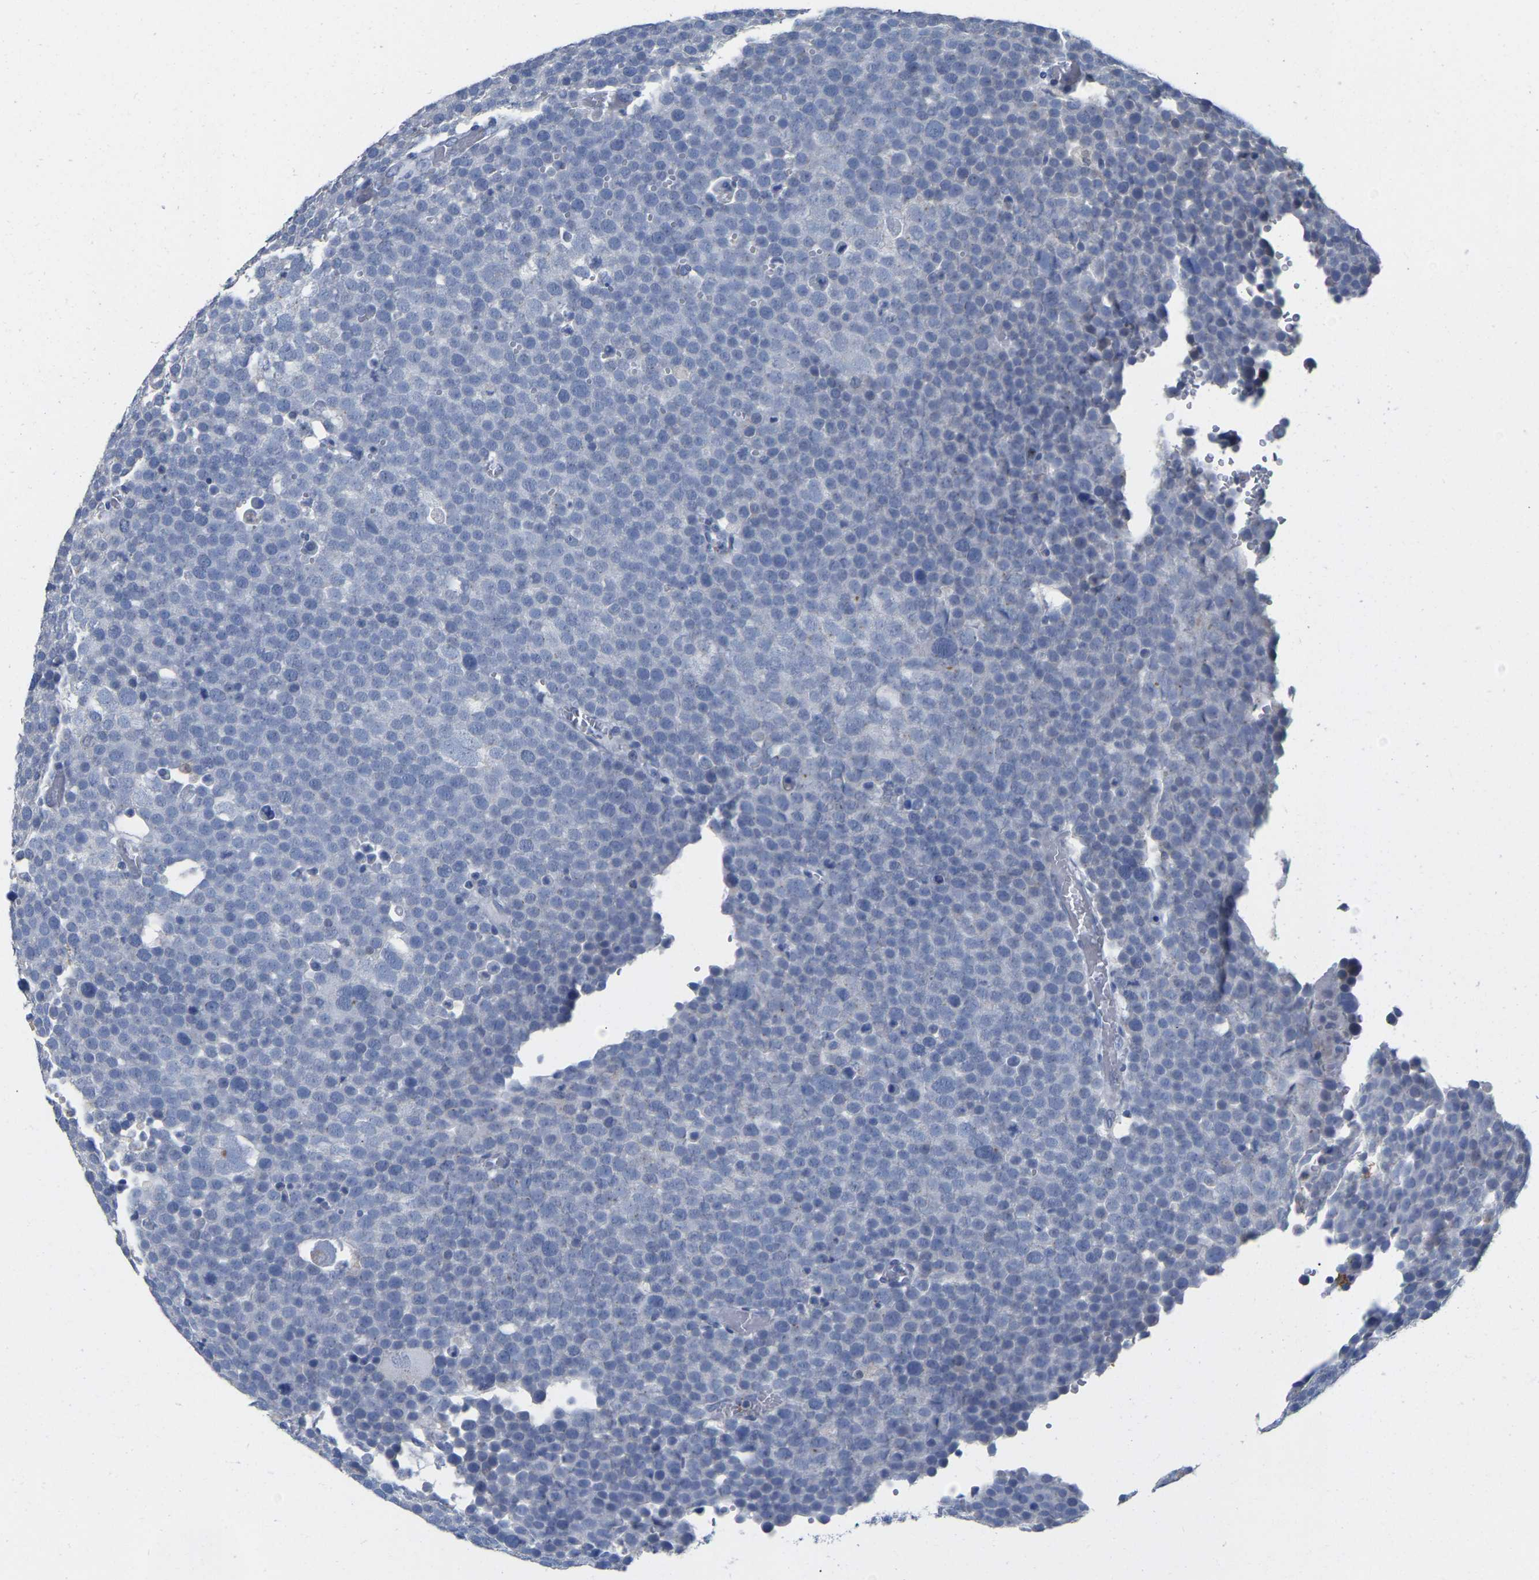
{"staining": {"intensity": "negative", "quantity": "none", "location": "none"}, "tissue": "testis cancer", "cell_type": "Tumor cells", "image_type": "cancer", "snomed": [{"axis": "morphology", "description": "Seminoma, NOS"}, {"axis": "topography", "description": "Testis"}], "caption": "This is an immunohistochemistry photomicrograph of human testis cancer. There is no staining in tumor cells.", "gene": "ULBP2", "patient": {"sex": "male", "age": 71}}